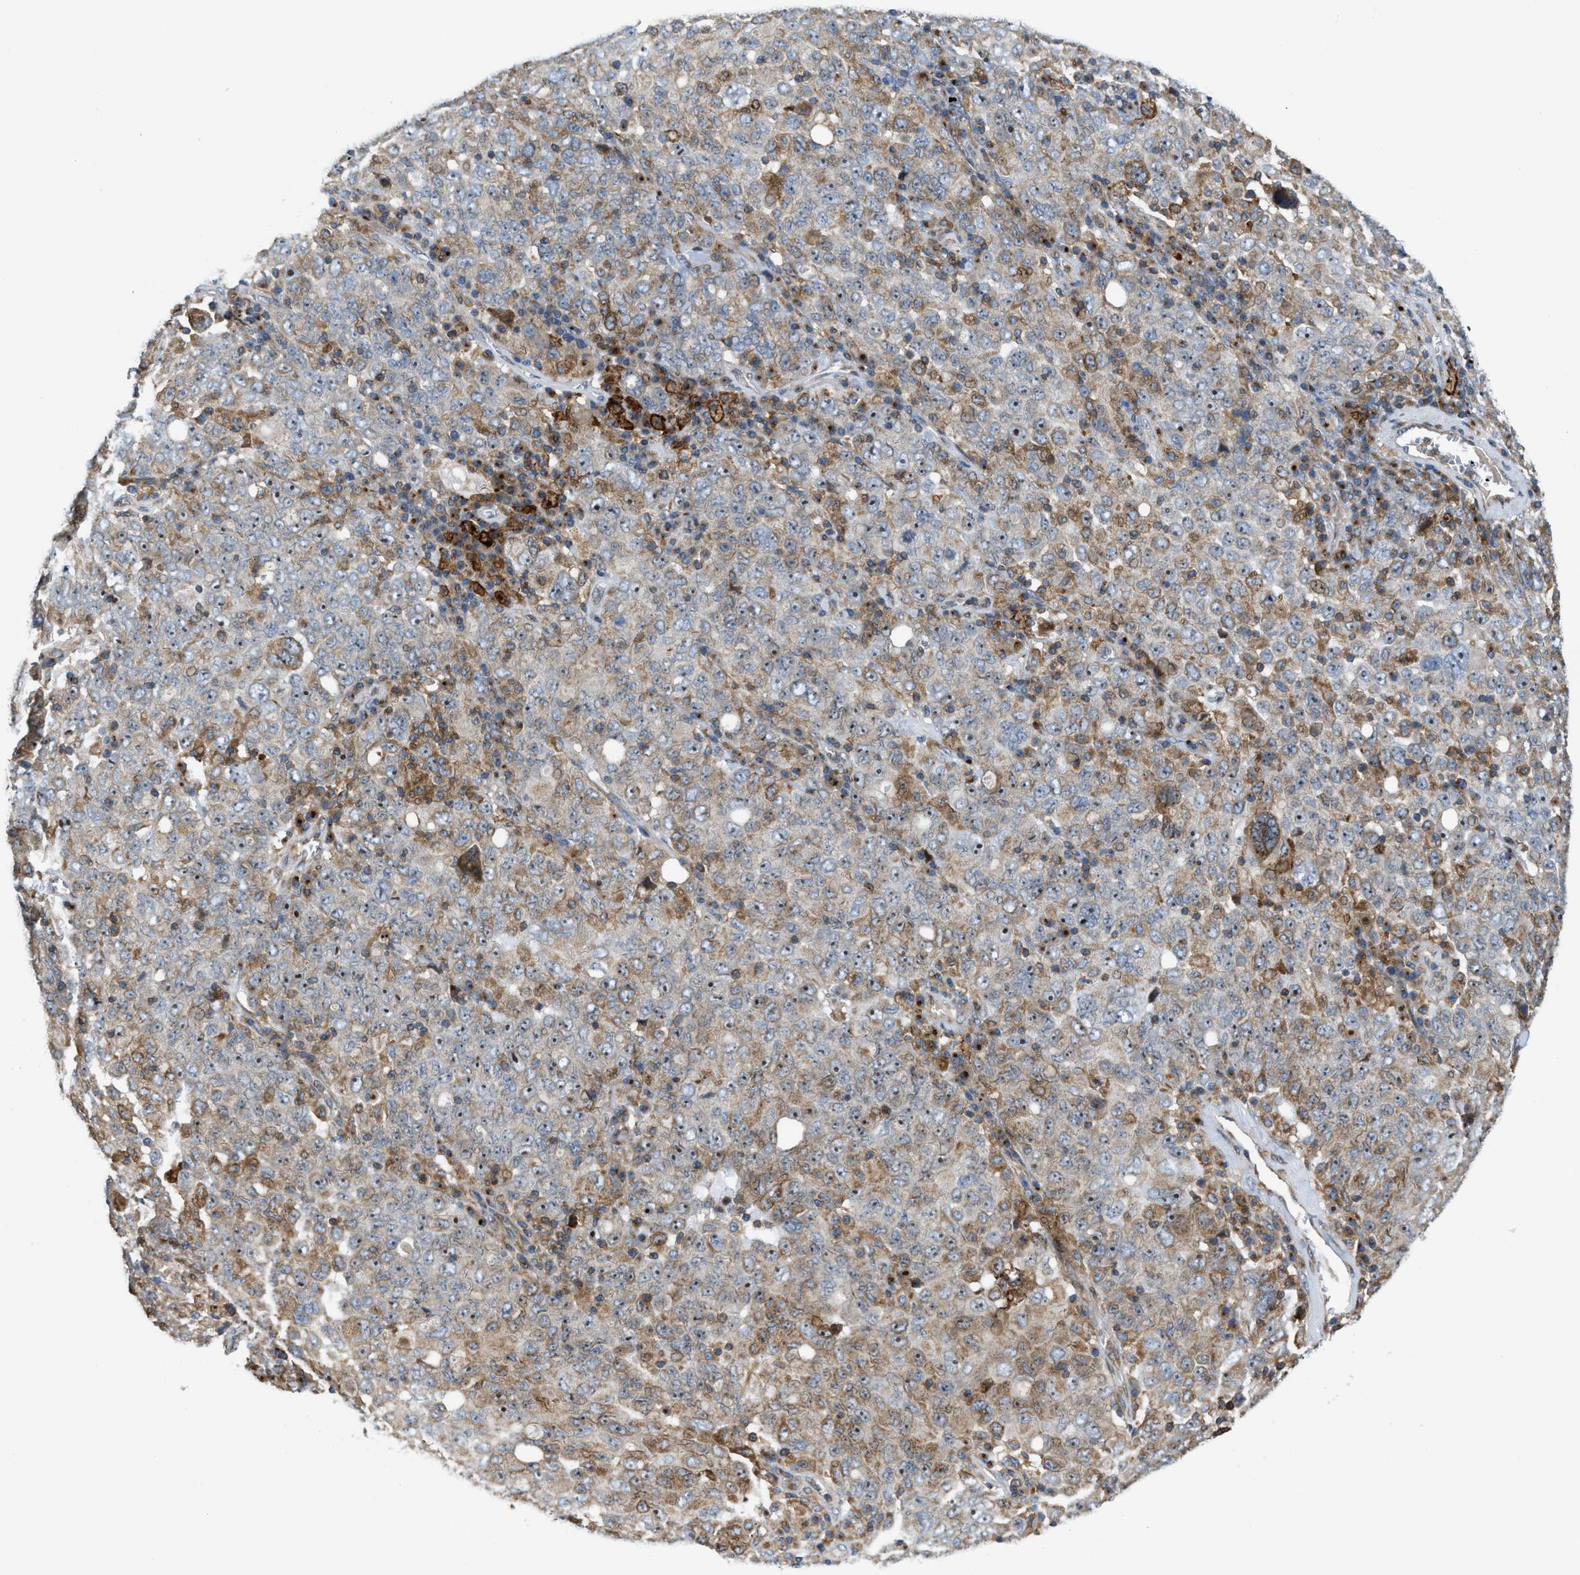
{"staining": {"intensity": "moderate", "quantity": "25%-75%", "location": "cytoplasmic/membranous"}, "tissue": "ovarian cancer", "cell_type": "Tumor cells", "image_type": "cancer", "snomed": [{"axis": "morphology", "description": "Carcinoma, endometroid"}, {"axis": "topography", "description": "Ovary"}], "caption": "Immunohistochemistry (IHC) (DAB) staining of endometroid carcinoma (ovarian) demonstrates moderate cytoplasmic/membranous protein staining in about 25%-75% of tumor cells. The staining was performed using DAB to visualize the protein expression in brown, while the nuclei were stained in blue with hematoxylin (Magnification: 20x).", "gene": "DIPK1A", "patient": {"sex": "female", "age": 62}}